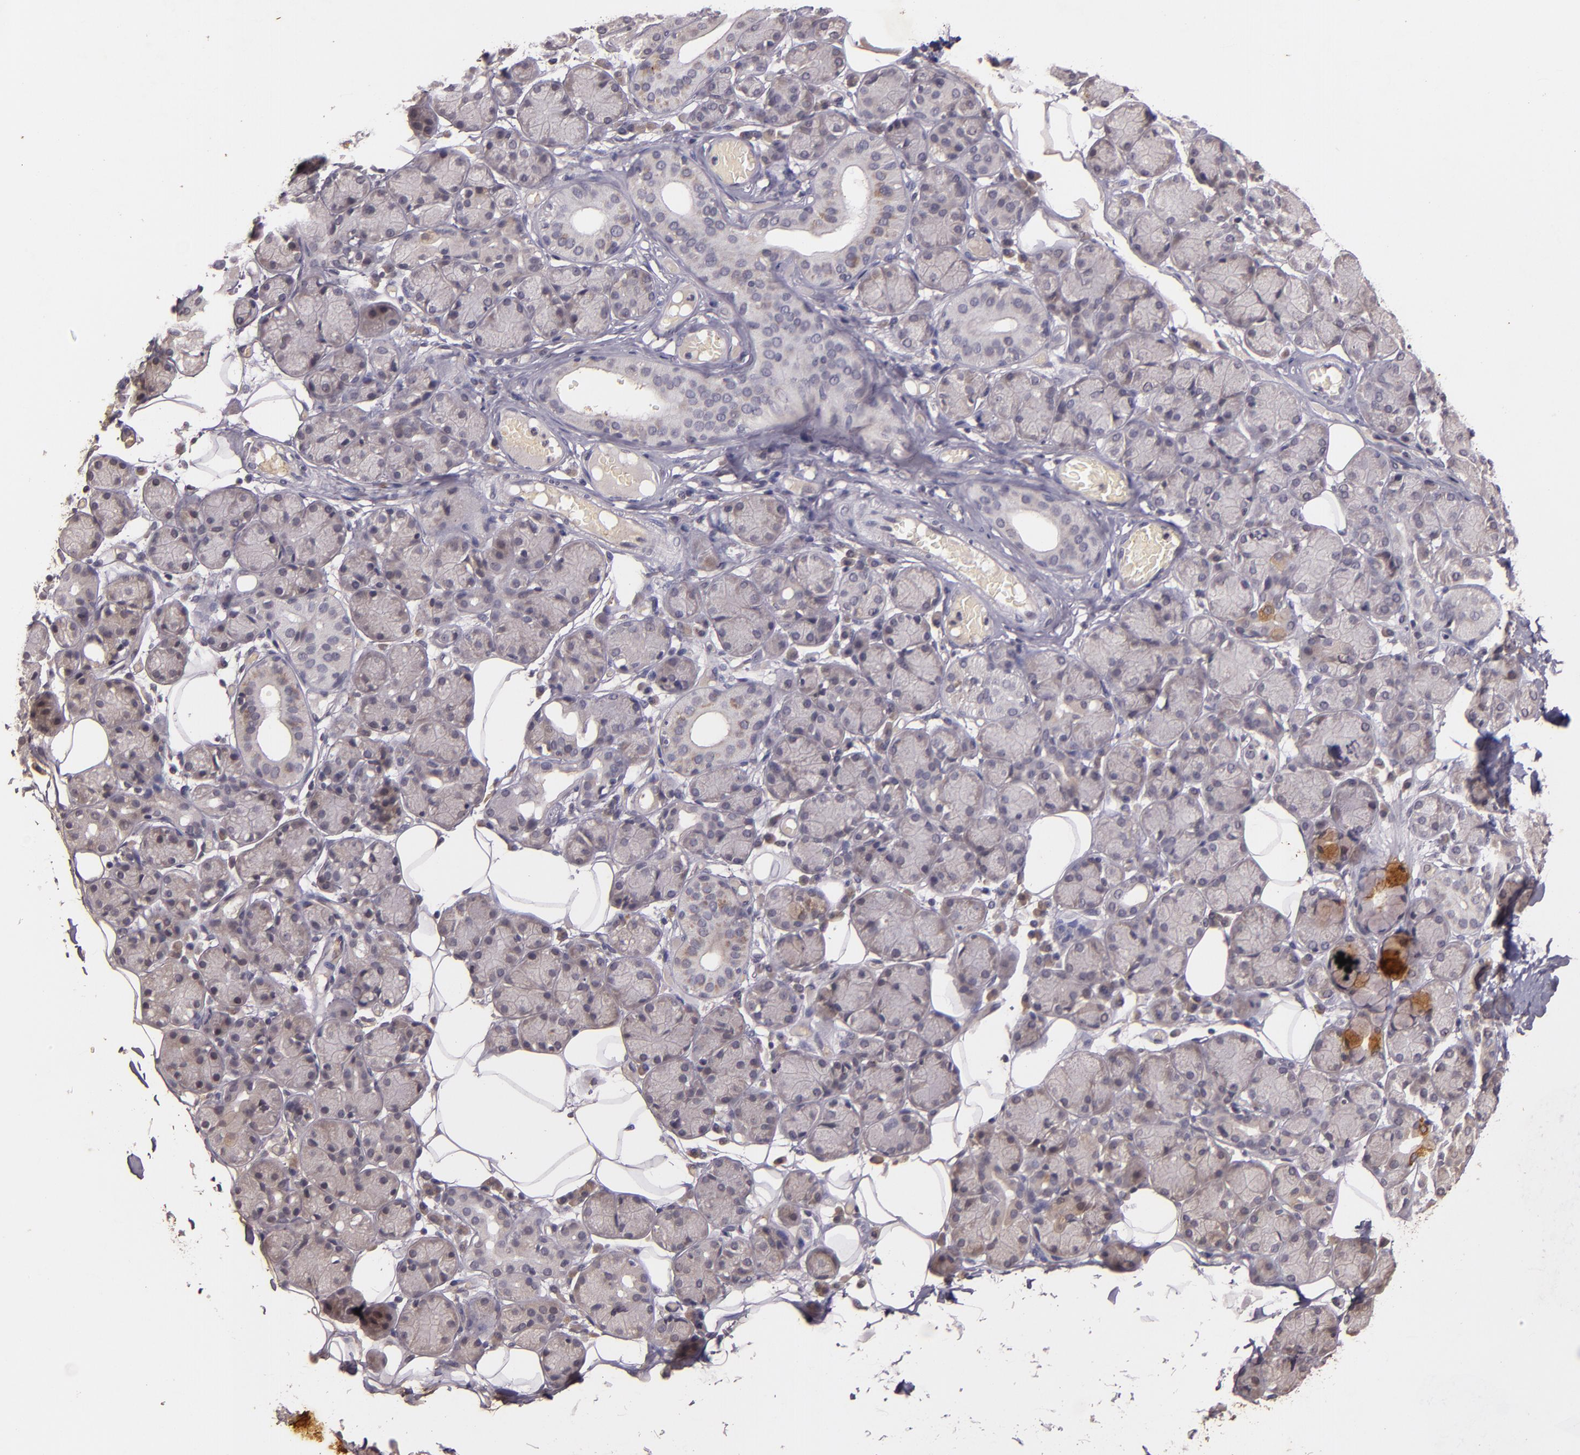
{"staining": {"intensity": "negative", "quantity": "none", "location": "none"}, "tissue": "salivary gland", "cell_type": "Glandular cells", "image_type": "normal", "snomed": [{"axis": "morphology", "description": "Normal tissue, NOS"}, {"axis": "topography", "description": "Salivary gland"}], "caption": "The immunohistochemistry histopathology image has no significant staining in glandular cells of salivary gland. The staining was performed using DAB (3,3'-diaminobenzidine) to visualize the protein expression in brown, while the nuclei were stained in blue with hematoxylin (Magnification: 20x).", "gene": "TFF1", "patient": {"sex": "male", "age": 54}}